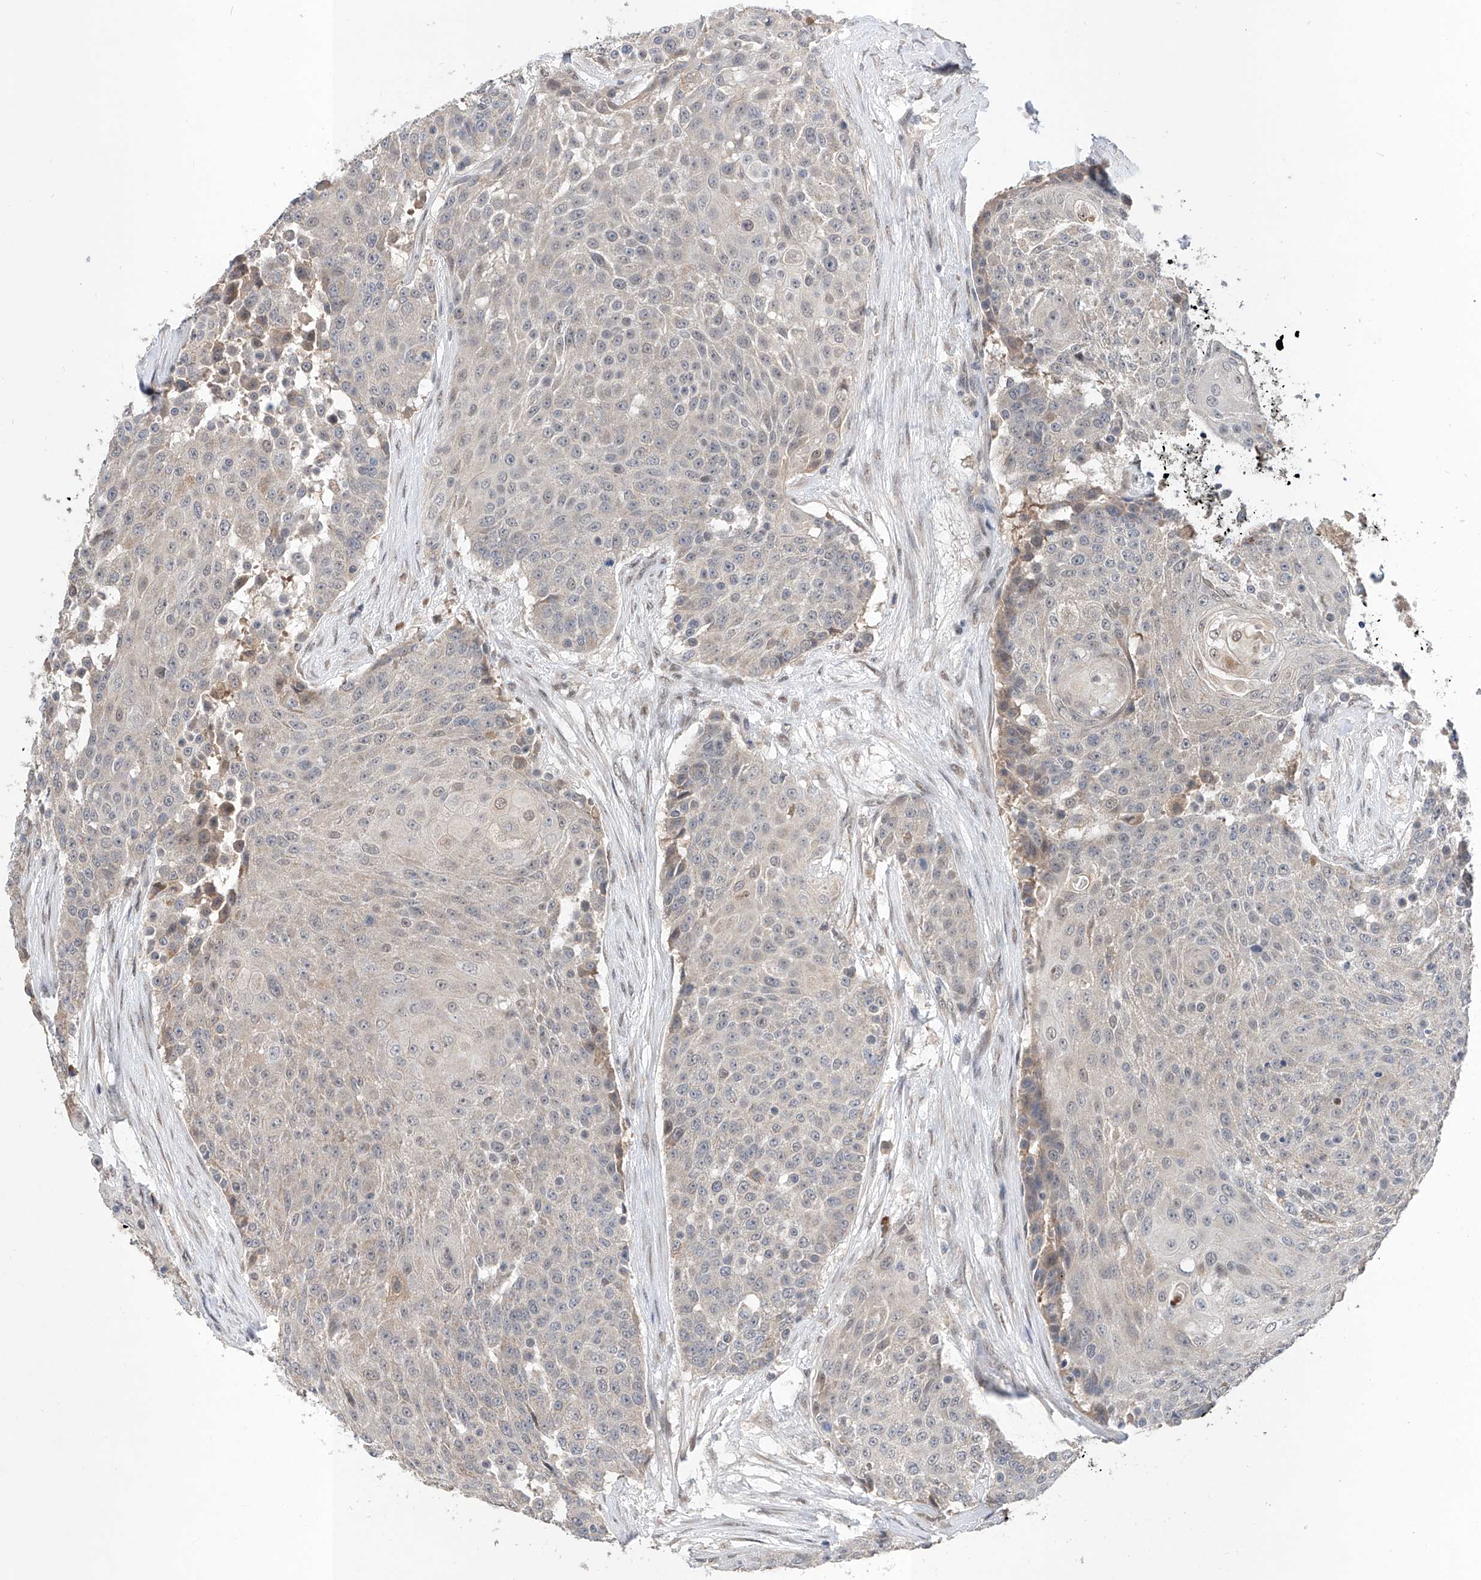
{"staining": {"intensity": "negative", "quantity": "none", "location": "none"}, "tissue": "urothelial cancer", "cell_type": "Tumor cells", "image_type": "cancer", "snomed": [{"axis": "morphology", "description": "Urothelial carcinoma, High grade"}, {"axis": "topography", "description": "Urinary bladder"}], "caption": "An immunohistochemistry (IHC) image of urothelial carcinoma (high-grade) is shown. There is no staining in tumor cells of urothelial carcinoma (high-grade).", "gene": "CARMIL3", "patient": {"sex": "female", "age": 63}}